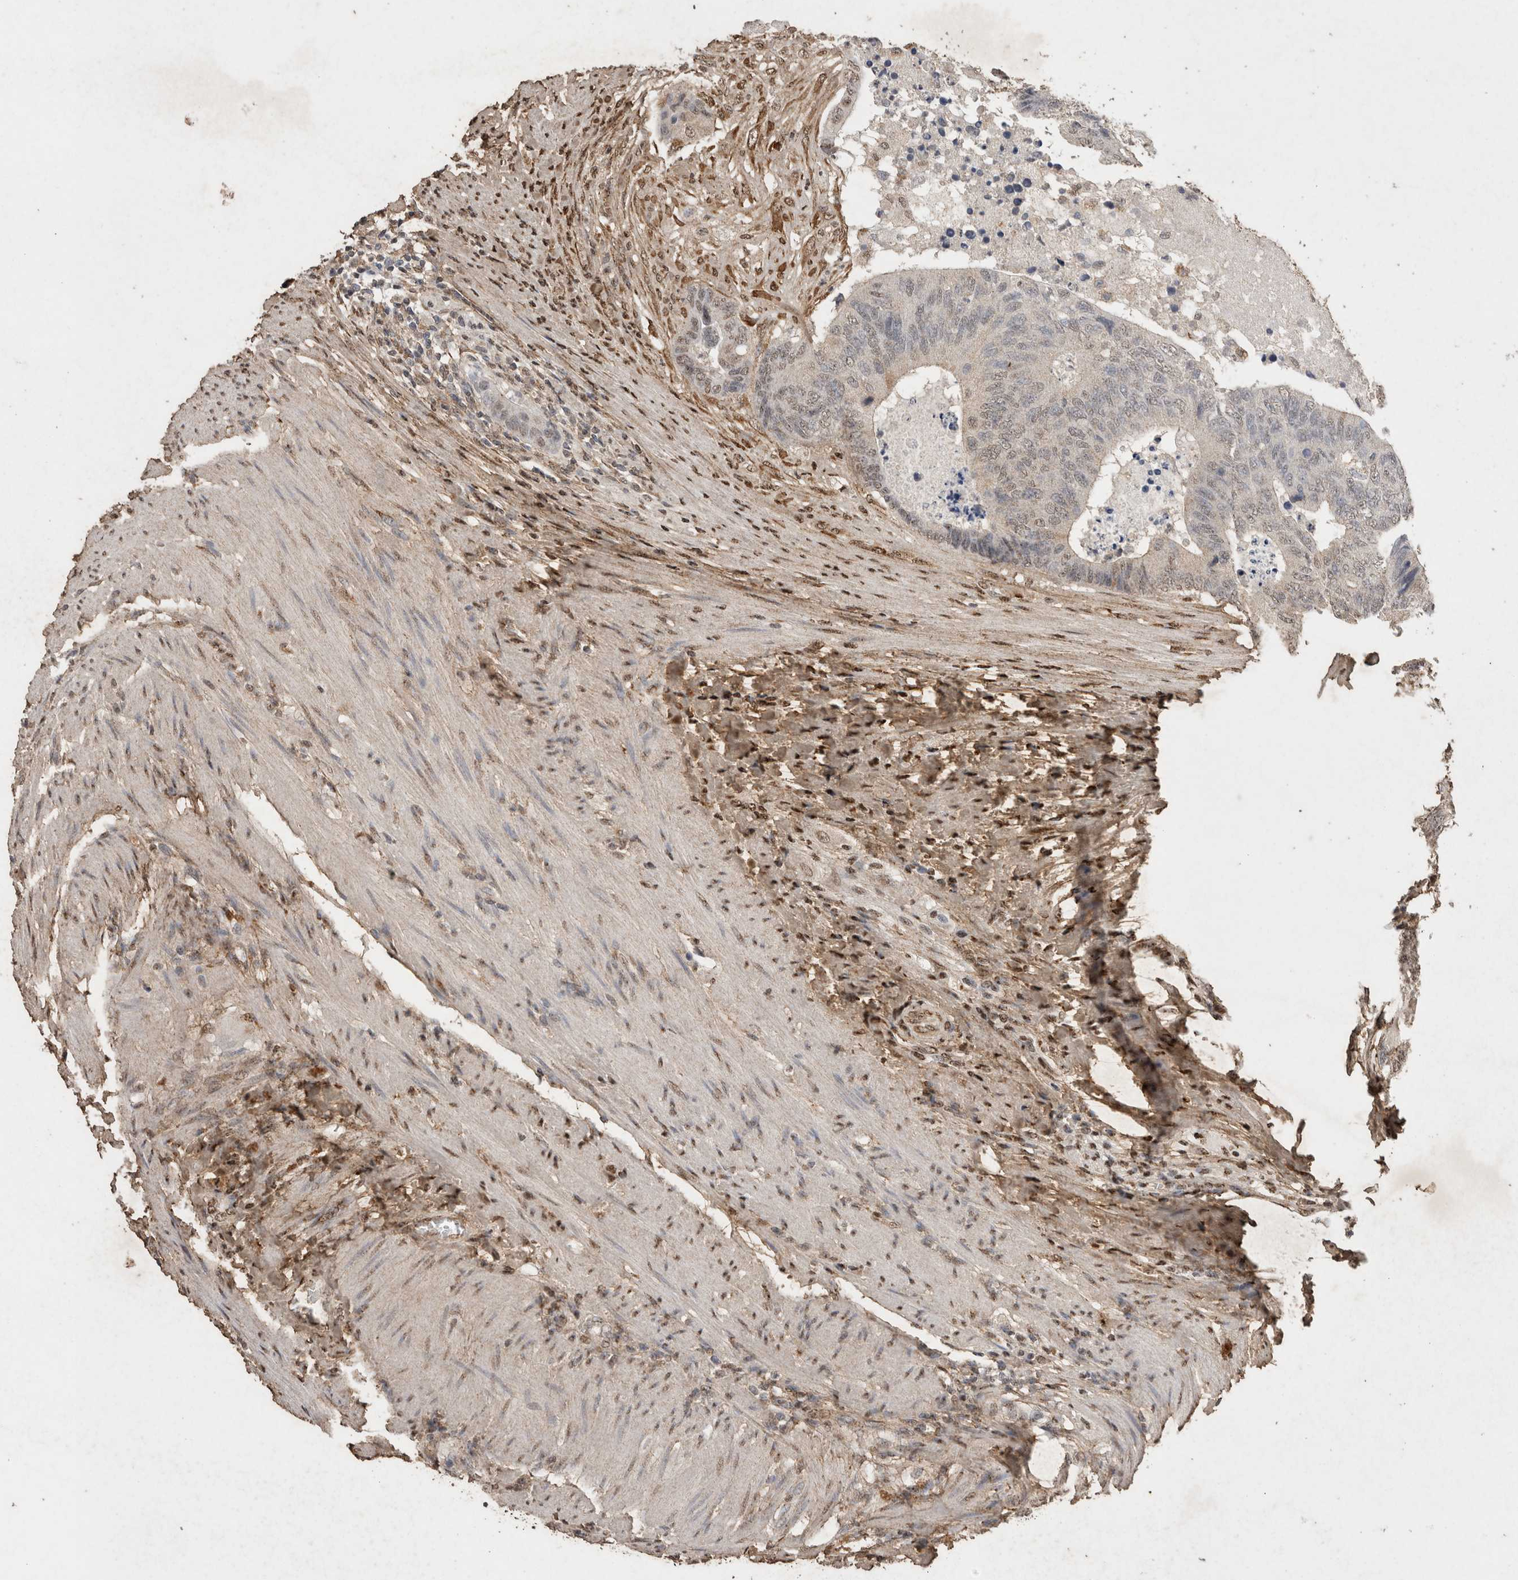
{"staining": {"intensity": "negative", "quantity": "none", "location": "none"}, "tissue": "colorectal cancer", "cell_type": "Tumor cells", "image_type": "cancer", "snomed": [{"axis": "morphology", "description": "Adenocarcinoma, NOS"}, {"axis": "topography", "description": "Colon"}], "caption": "There is no significant positivity in tumor cells of colorectal adenocarcinoma. The staining was performed using DAB to visualize the protein expression in brown, while the nuclei were stained in blue with hematoxylin (Magnification: 20x).", "gene": "C1QTNF5", "patient": {"sex": "female", "age": 67}}